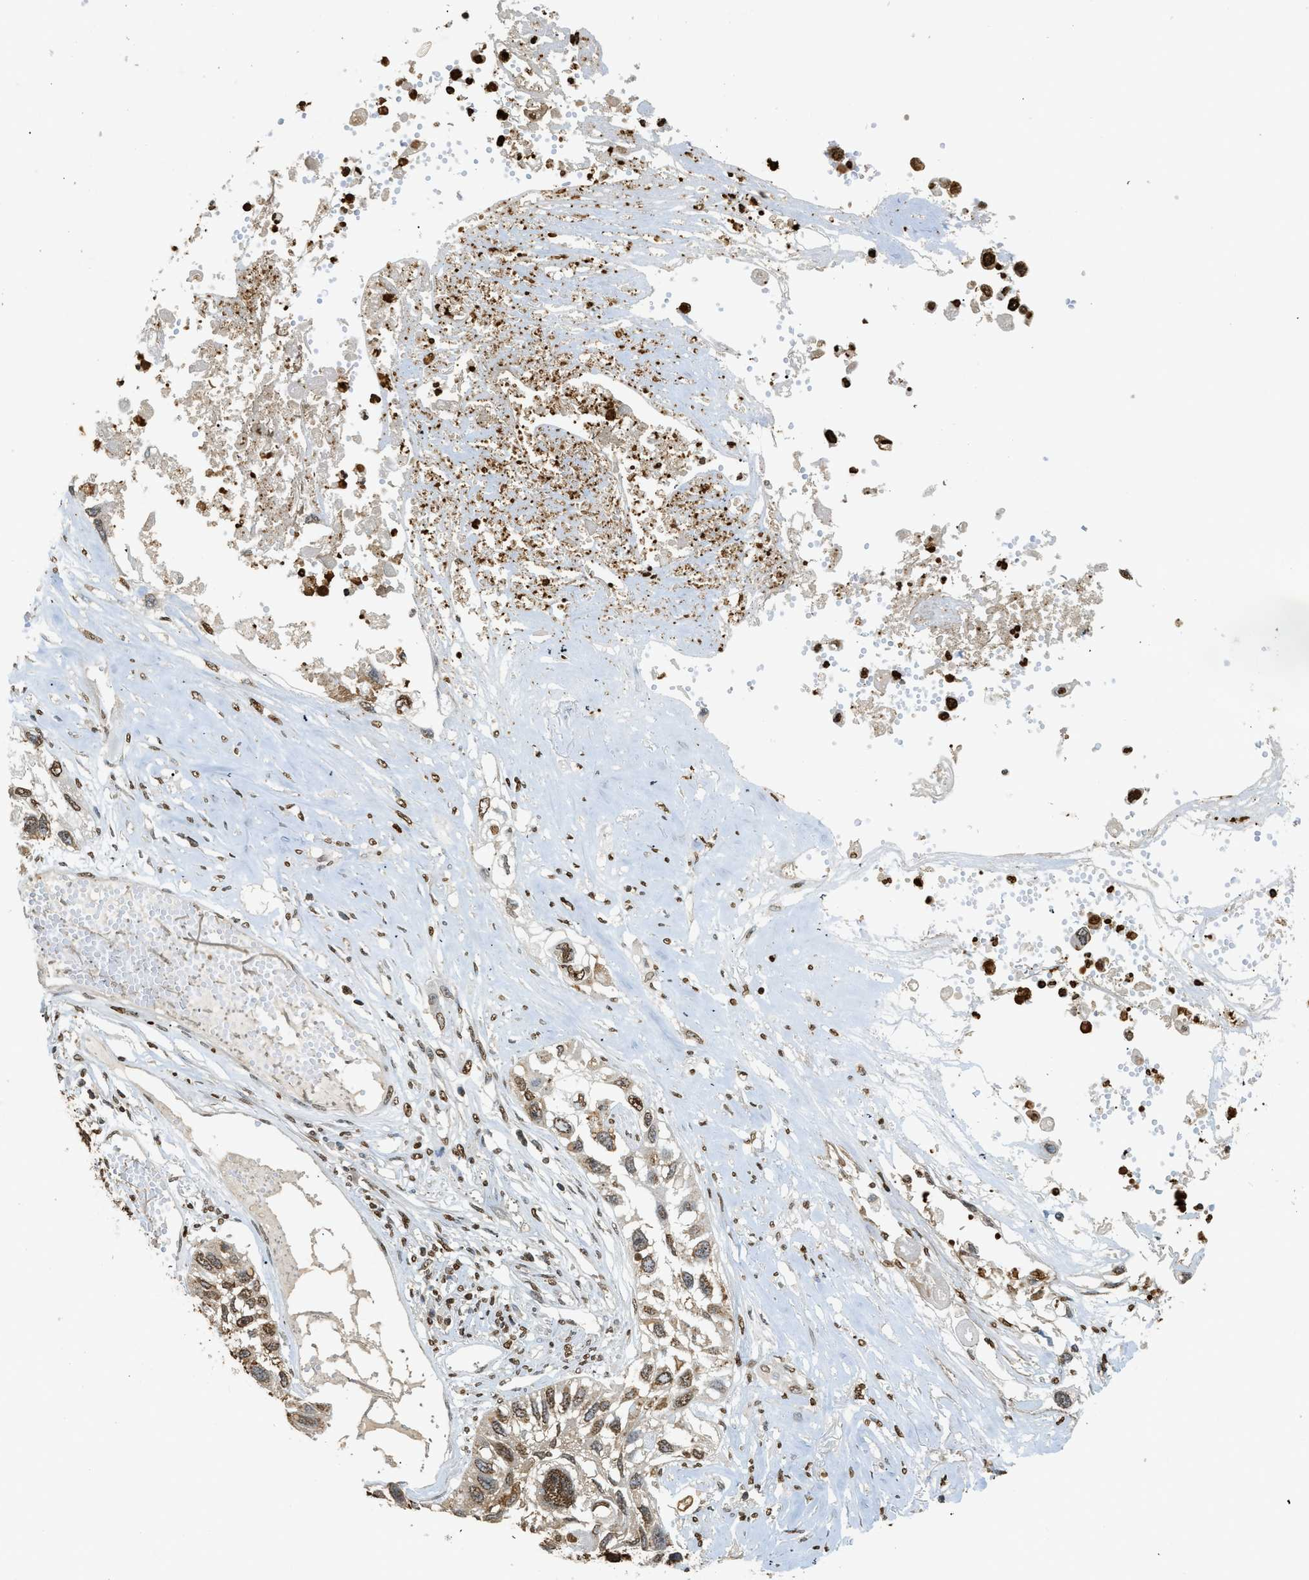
{"staining": {"intensity": "moderate", "quantity": ">75%", "location": "nuclear"}, "tissue": "lung cancer", "cell_type": "Tumor cells", "image_type": "cancer", "snomed": [{"axis": "morphology", "description": "Squamous cell carcinoma, NOS"}, {"axis": "topography", "description": "Lung"}], "caption": "Immunohistochemistry (IHC) (DAB (3,3'-diaminobenzidine)) staining of lung cancer (squamous cell carcinoma) shows moderate nuclear protein staining in approximately >75% of tumor cells. (DAB = brown stain, brightfield microscopy at high magnification).", "gene": "NR5A2", "patient": {"sex": "male", "age": 71}}